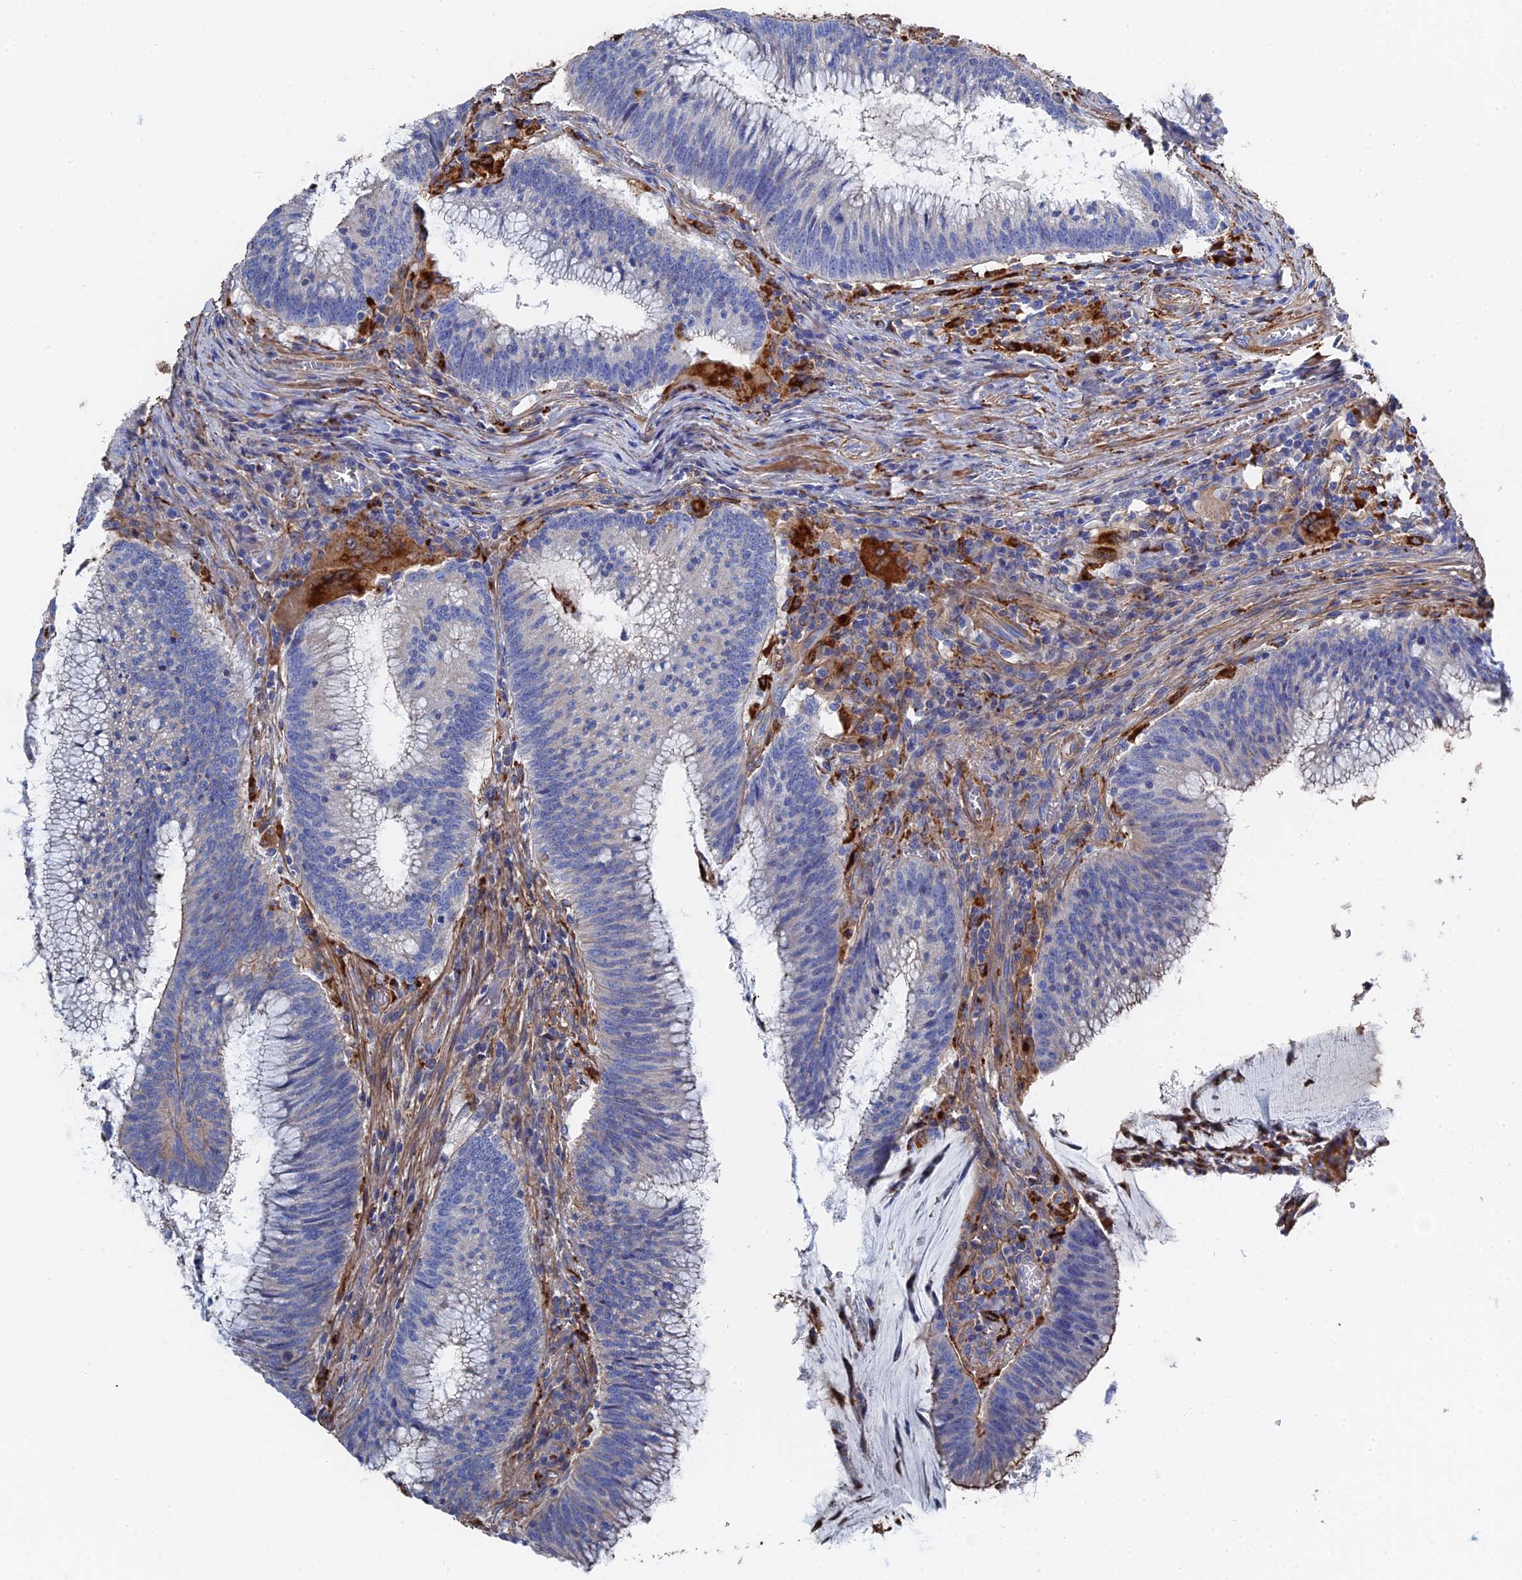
{"staining": {"intensity": "weak", "quantity": "<25%", "location": "cytoplasmic/membranous"}, "tissue": "colorectal cancer", "cell_type": "Tumor cells", "image_type": "cancer", "snomed": [{"axis": "morphology", "description": "Adenocarcinoma, NOS"}, {"axis": "topography", "description": "Rectum"}], "caption": "Colorectal cancer (adenocarcinoma) was stained to show a protein in brown. There is no significant positivity in tumor cells. The staining is performed using DAB (3,3'-diaminobenzidine) brown chromogen with nuclei counter-stained in using hematoxylin.", "gene": "STRA6", "patient": {"sex": "female", "age": 77}}